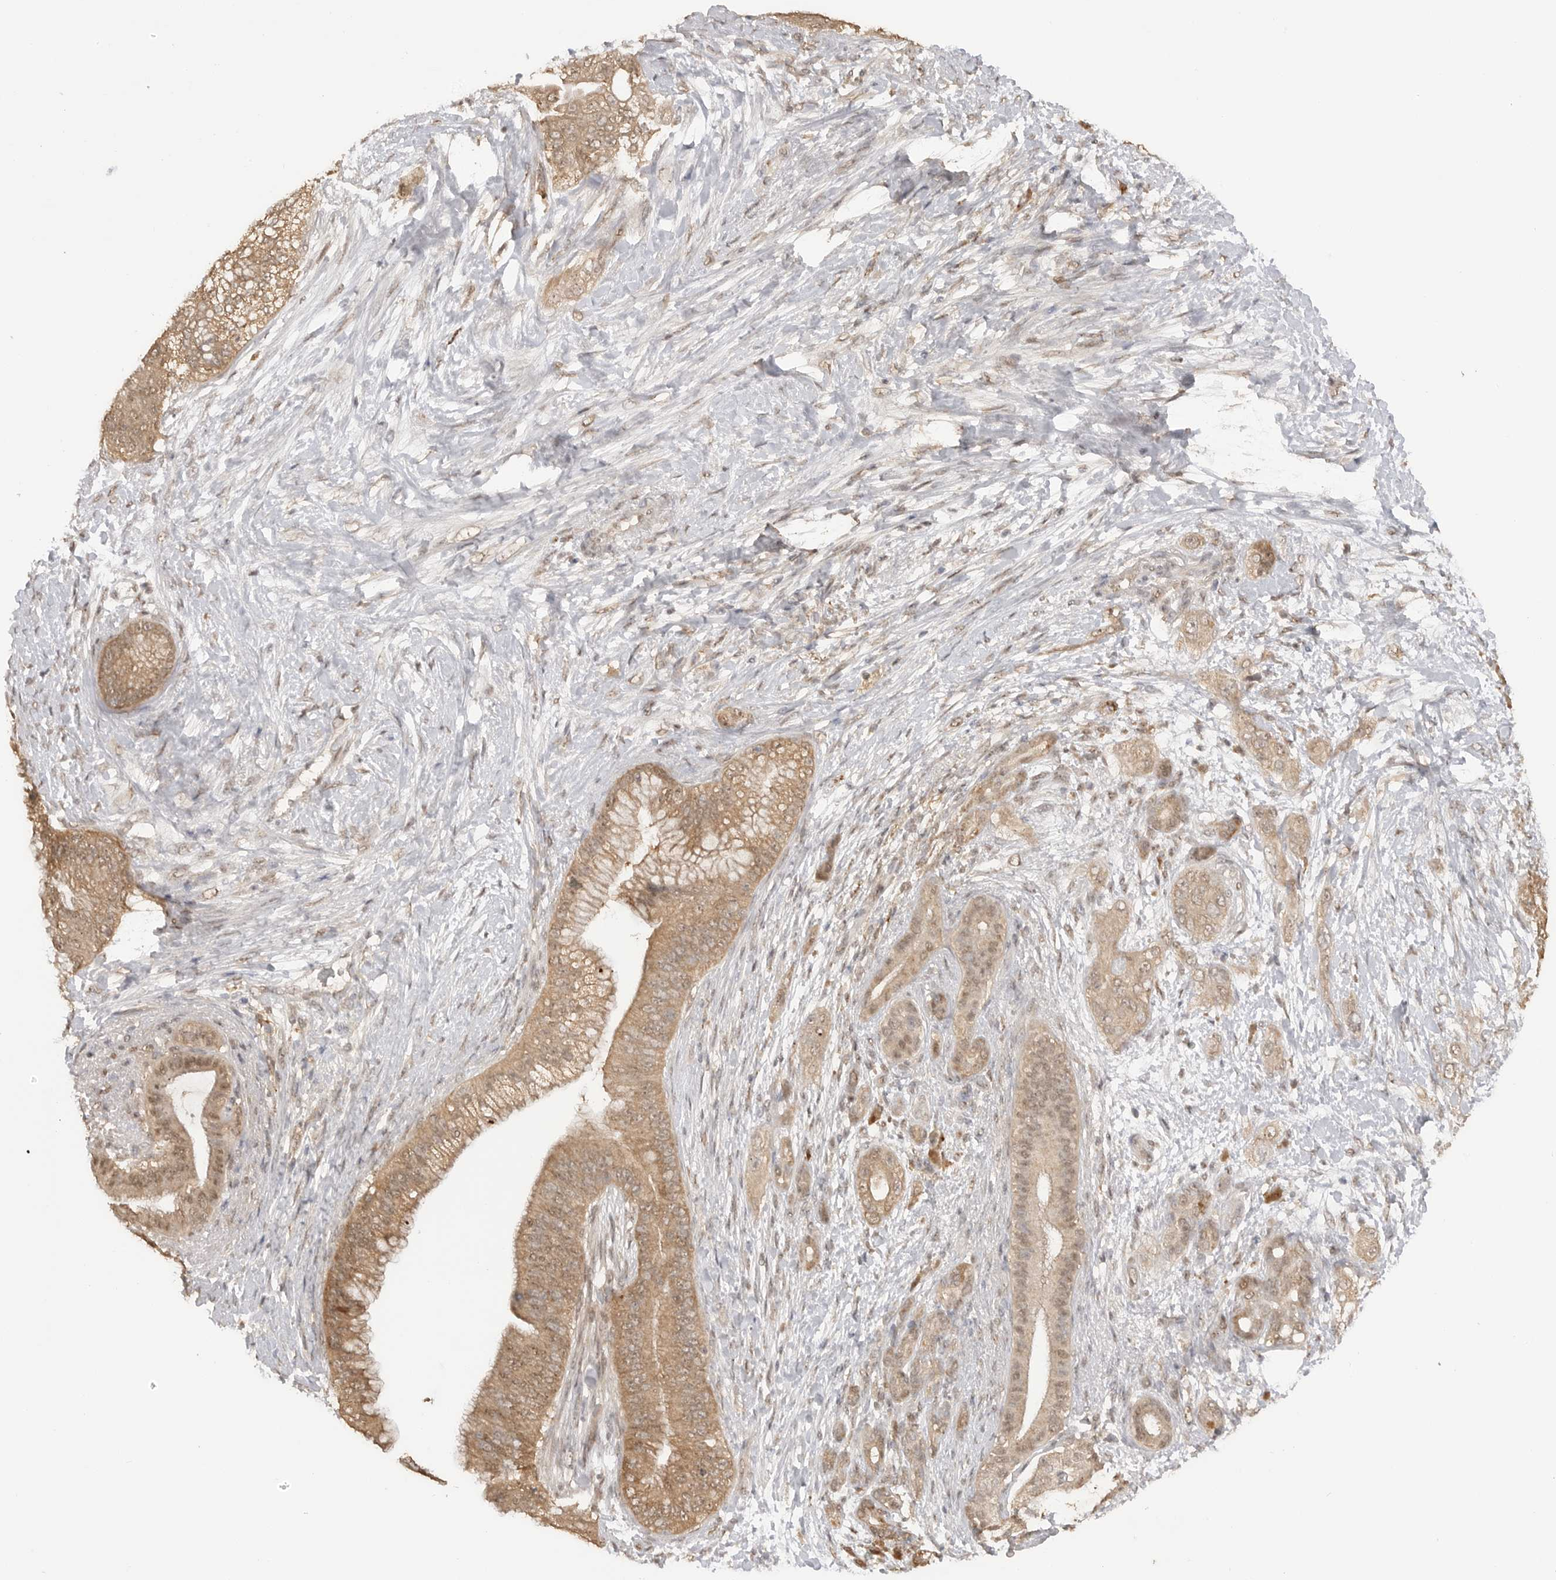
{"staining": {"intensity": "moderate", "quantity": ">75%", "location": "cytoplasmic/membranous,nuclear"}, "tissue": "pancreatic cancer", "cell_type": "Tumor cells", "image_type": "cancer", "snomed": [{"axis": "morphology", "description": "Adenocarcinoma, NOS"}, {"axis": "topography", "description": "Pancreas"}], "caption": "A photomicrograph showing moderate cytoplasmic/membranous and nuclear staining in about >75% of tumor cells in pancreatic cancer (adenocarcinoma), as visualized by brown immunohistochemical staining.", "gene": "ASPSCR1", "patient": {"sex": "male", "age": 53}}